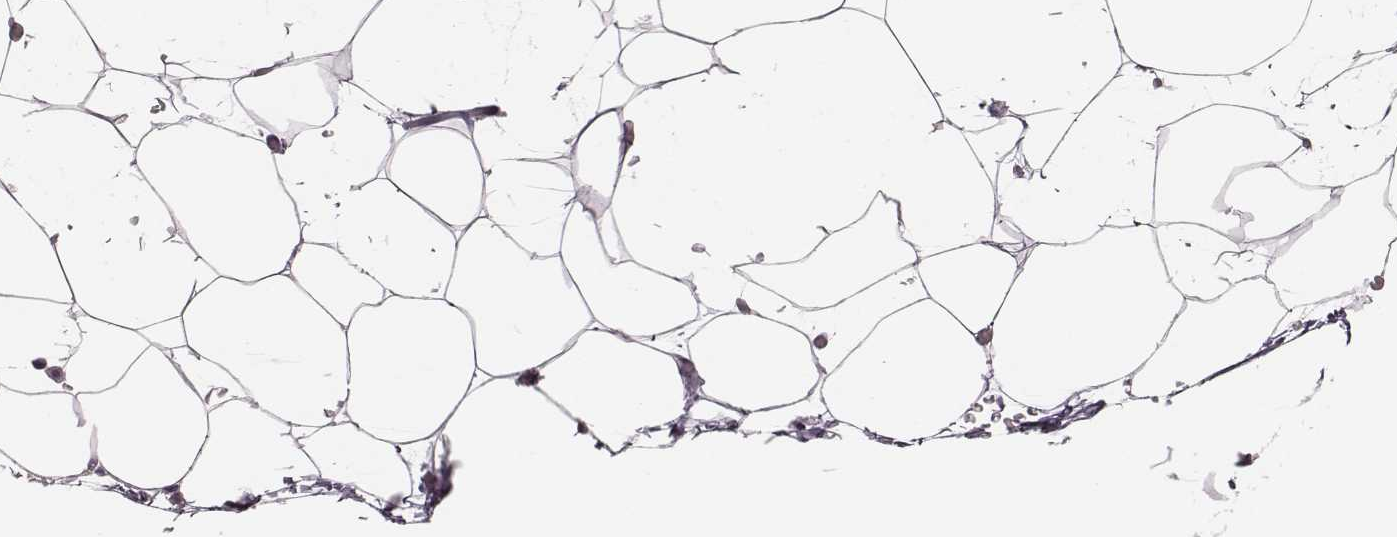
{"staining": {"intensity": "negative", "quantity": "none", "location": "none"}, "tissue": "adipose tissue", "cell_type": "Adipocytes", "image_type": "normal", "snomed": [{"axis": "morphology", "description": "Normal tissue, NOS"}, {"axis": "topography", "description": "Adipose tissue"}], "caption": "Photomicrograph shows no protein positivity in adipocytes of unremarkable adipose tissue.", "gene": "H1", "patient": {"sex": "male", "age": 57}}